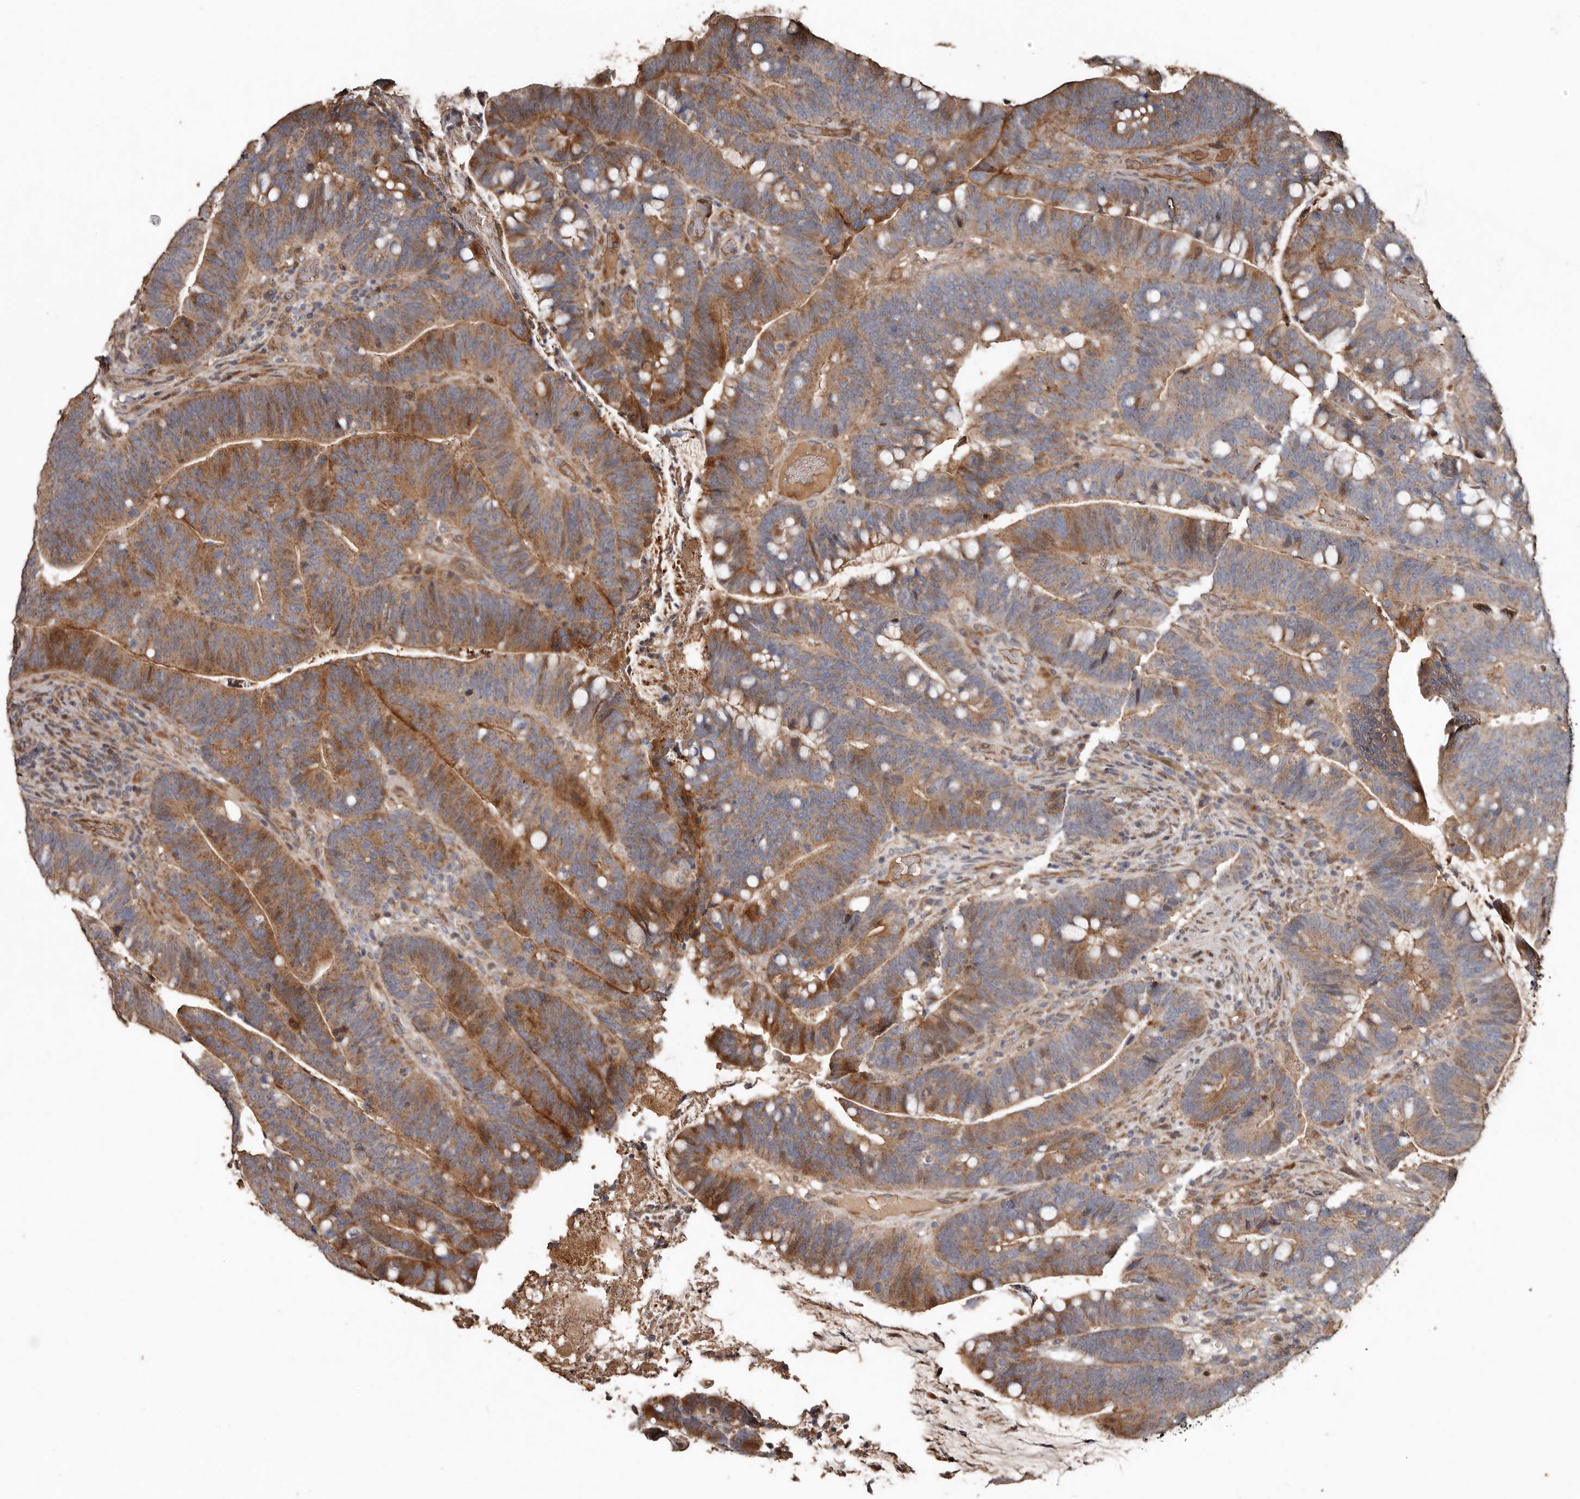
{"staining": {"intensity": "moderate", "quantity": ">75%", "location": "cytoplasmic/membranous"}, "tissue": "colorectal cancer", "cell_type": "Tumor cells", "image_type": "cancer", "snomed": [{"axis": "morphology", "description": "Adenocarcinoma, NOS"}, {"axis": "topography", "description": "Colon"}], "caption": "Moderate cytoplasmic/membranous protein expression is identified in approximately >75% of tumor cells in colorectal cancer (adenocarcinoma). (DAB (3,3'-diaminobenzidine) = brown stain, brightfield microscopy at high magnification).", "gene": "RANBP17", "patient": {"sex": "female", "age": 66}}